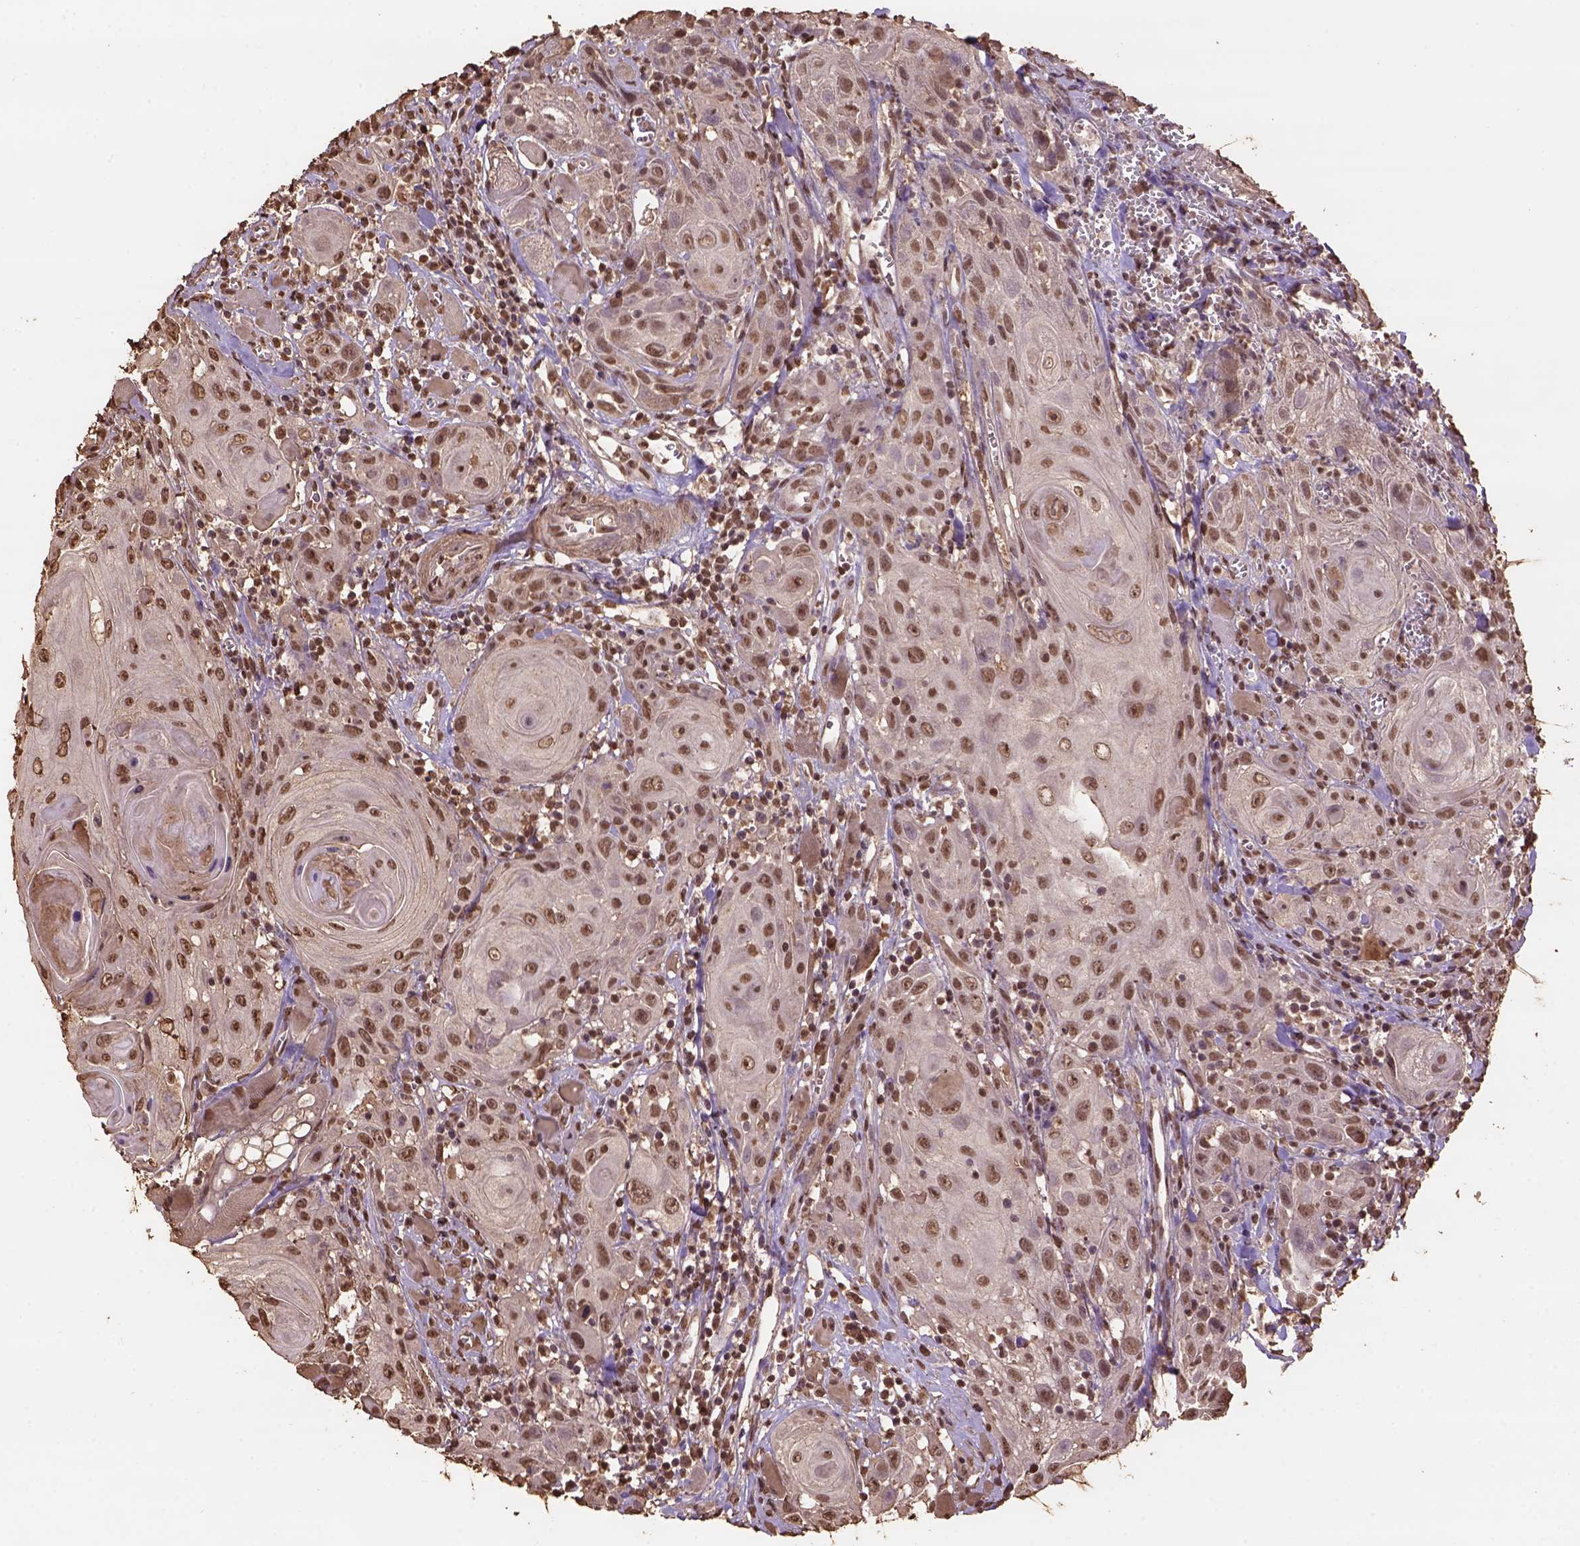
{"staining": {"intensity": "moderate", "quantity": ">75%", "location": "nuclear"}, "tissue": "head and neck cancer", "cell_type": "Tumor cells", "image_type": "cancer", "snomed": [{"axis": "morphology", "description": "Squamous cell carcinoma, NOS"}, {"axis": "topography", "description": "Head-Neck"}], "caption": "Human head and neck cancer (squamous cell carcinoma) stained with a protein marker displays moderate staining in tumor cells.", "gene": "CSTF2T", "patient": {"sex": "female", "age": 80}}